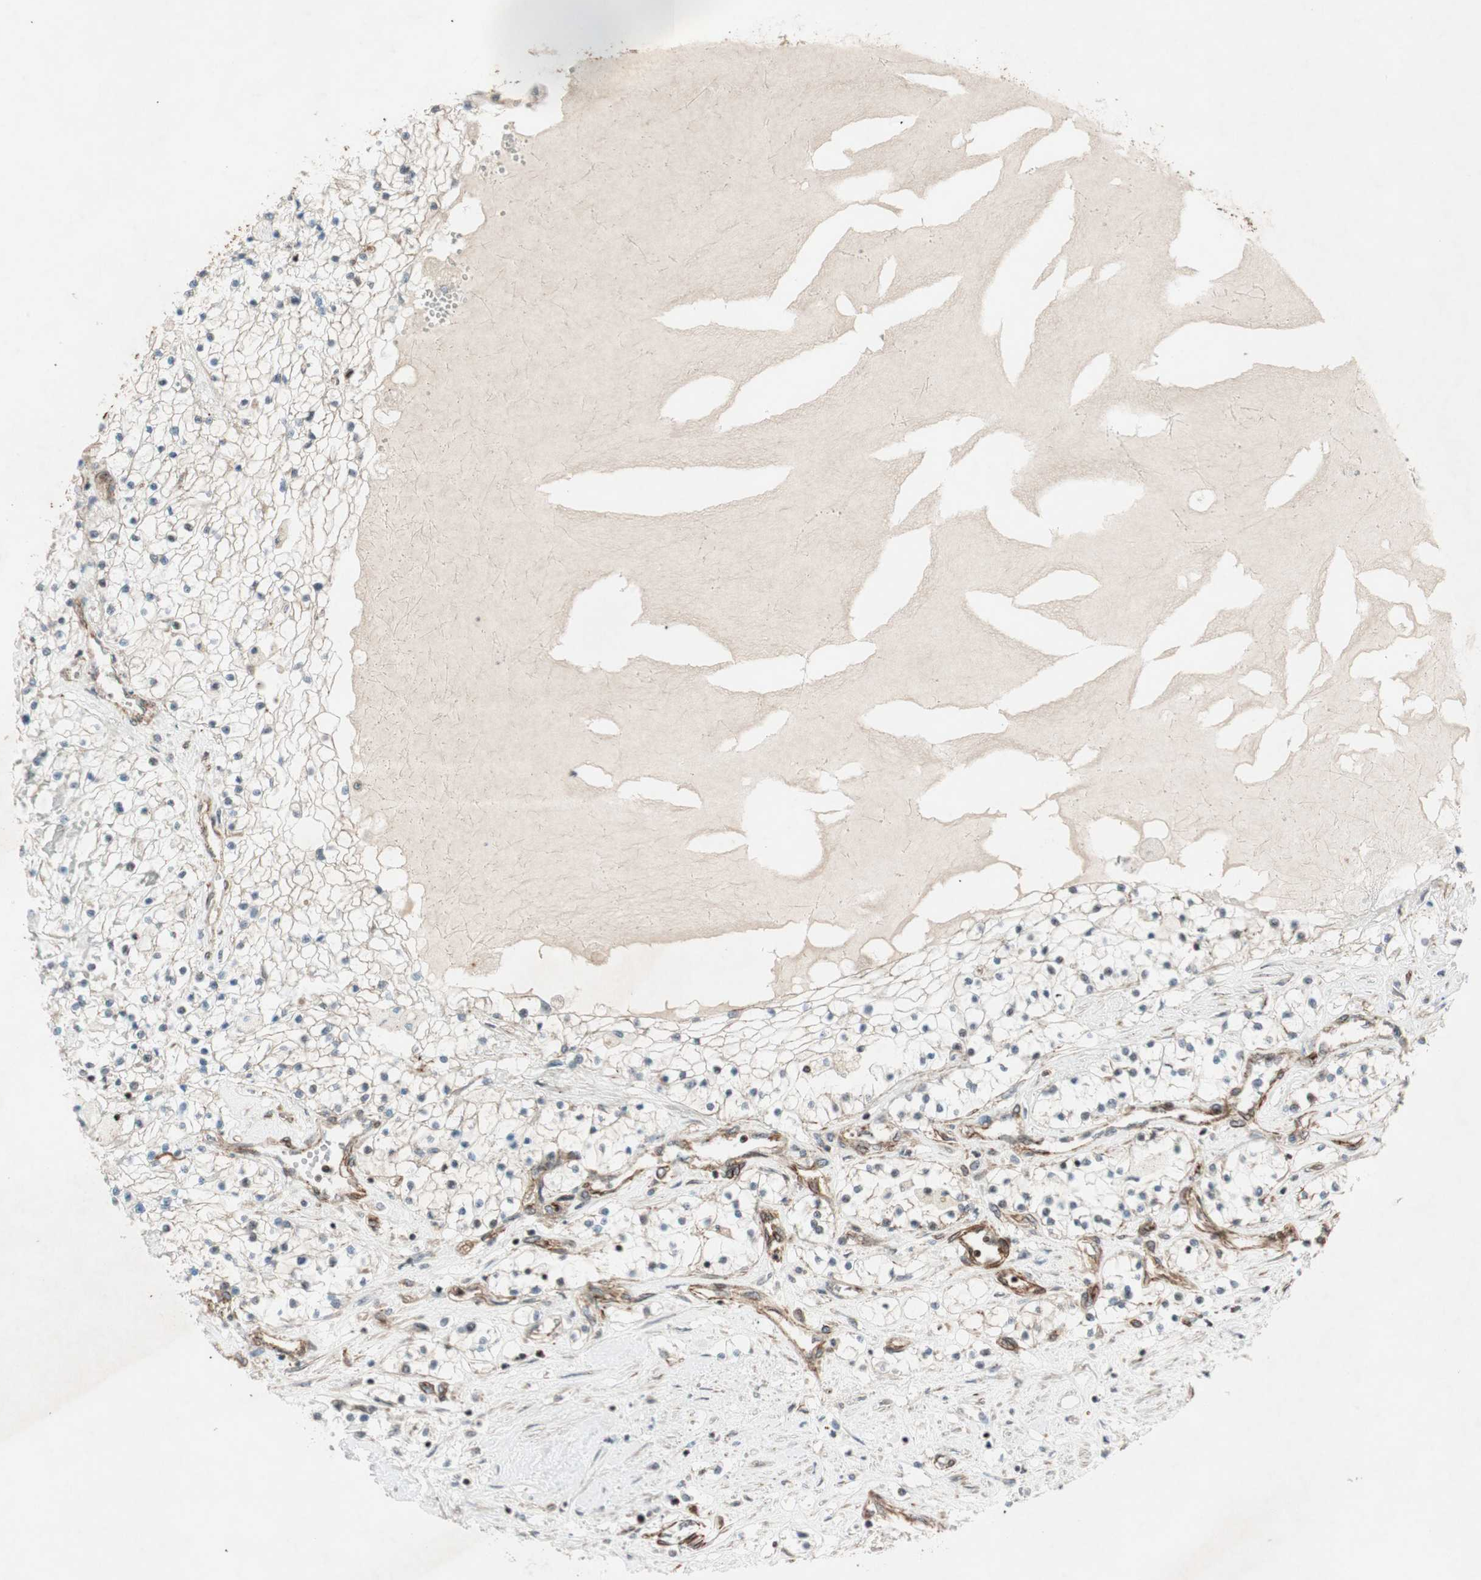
{"staining": {"intensity": "negative", "quantity": "none", "location": "none"}, "tissue": "renal cancer", "cell_type": "Tumor cells", "image_type": "cancer", "snomed": [{"axis": "morphology", "description": "Adenocarcinoma, NOS"}, {"axis": "topography", "description": "Kidney"}], "caption": "High magnification brightfield microscopy of renal cancer (adenocarcinoma) stained with DAB (3,3'-diaminobenzidine) (brown) and counterstained with hematoxylin (blue): tumor cells show no significant expression. (Brightfield microscopy of DAB (3,3'-diaminobenzidine) immunohistochemistry (IHC) at high magnification).", "gene": "CDK19", "patient": {"sex": "male", "age": 68}}